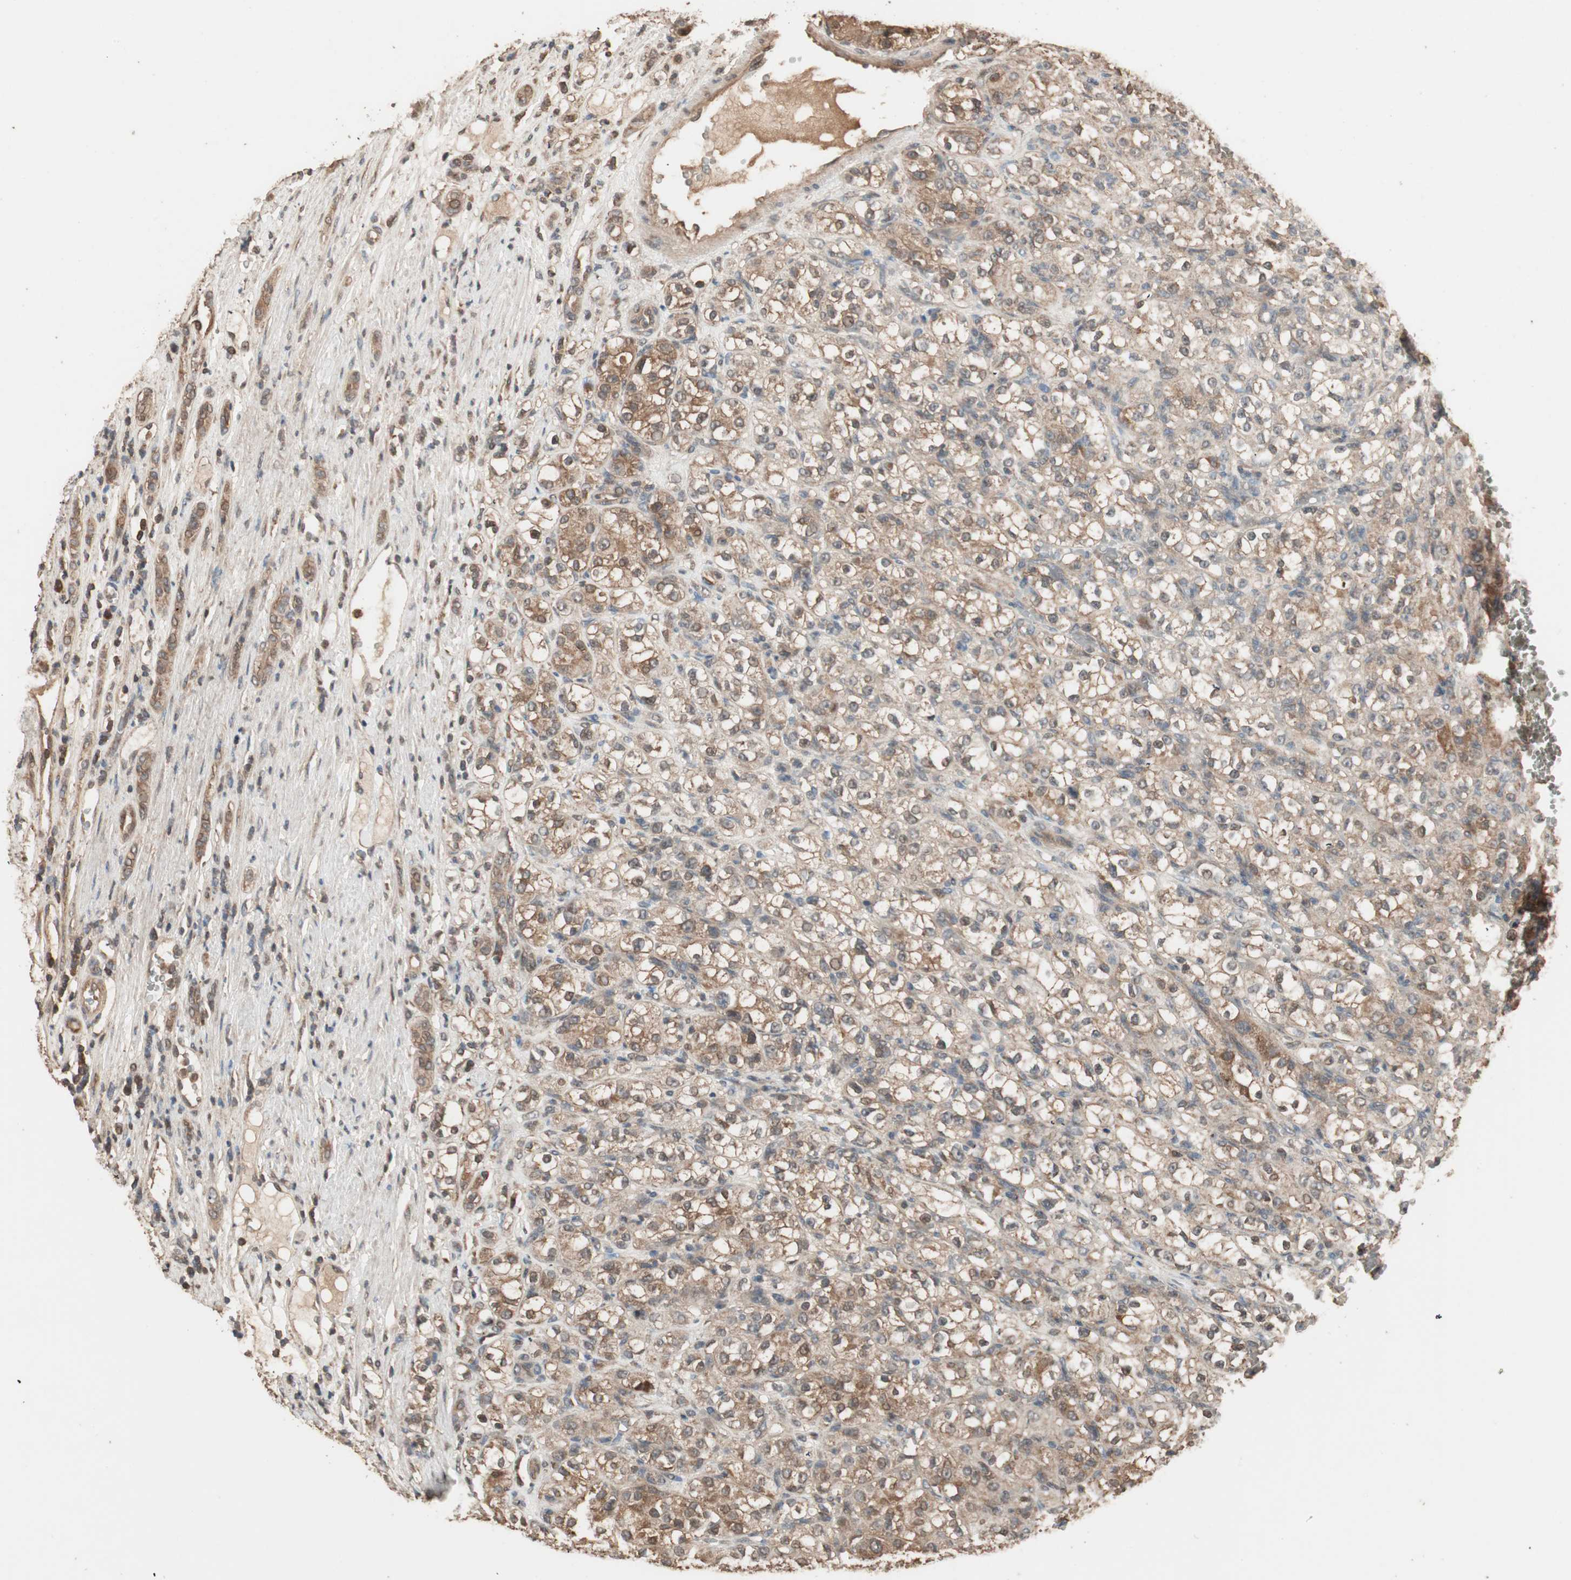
{"staining": {"intensity": "moderate", "quantity": ">75%", "location": "cytoplasmic/membranous"}, "tissue": "renal cancer", "cell_type": "Tumor cells", "image_type": "cancer", "snomed": [{"axis": "morphology", "description": "Normal tissue, NOS"}, {"axis": "morphology", "description": "Adenocarcinoma, NOS"}, {"axis": "topography", "description": "Kidney"}], "caption": "Immunohistochemical staining of adenocarcinoma (renal) demonstrates medium levels of moderate cytoplasmic/membranous protein expression in approximately >75% of tumor cells.", "gene": "USP20", "patient": {"sex": "male", "age": 61}}